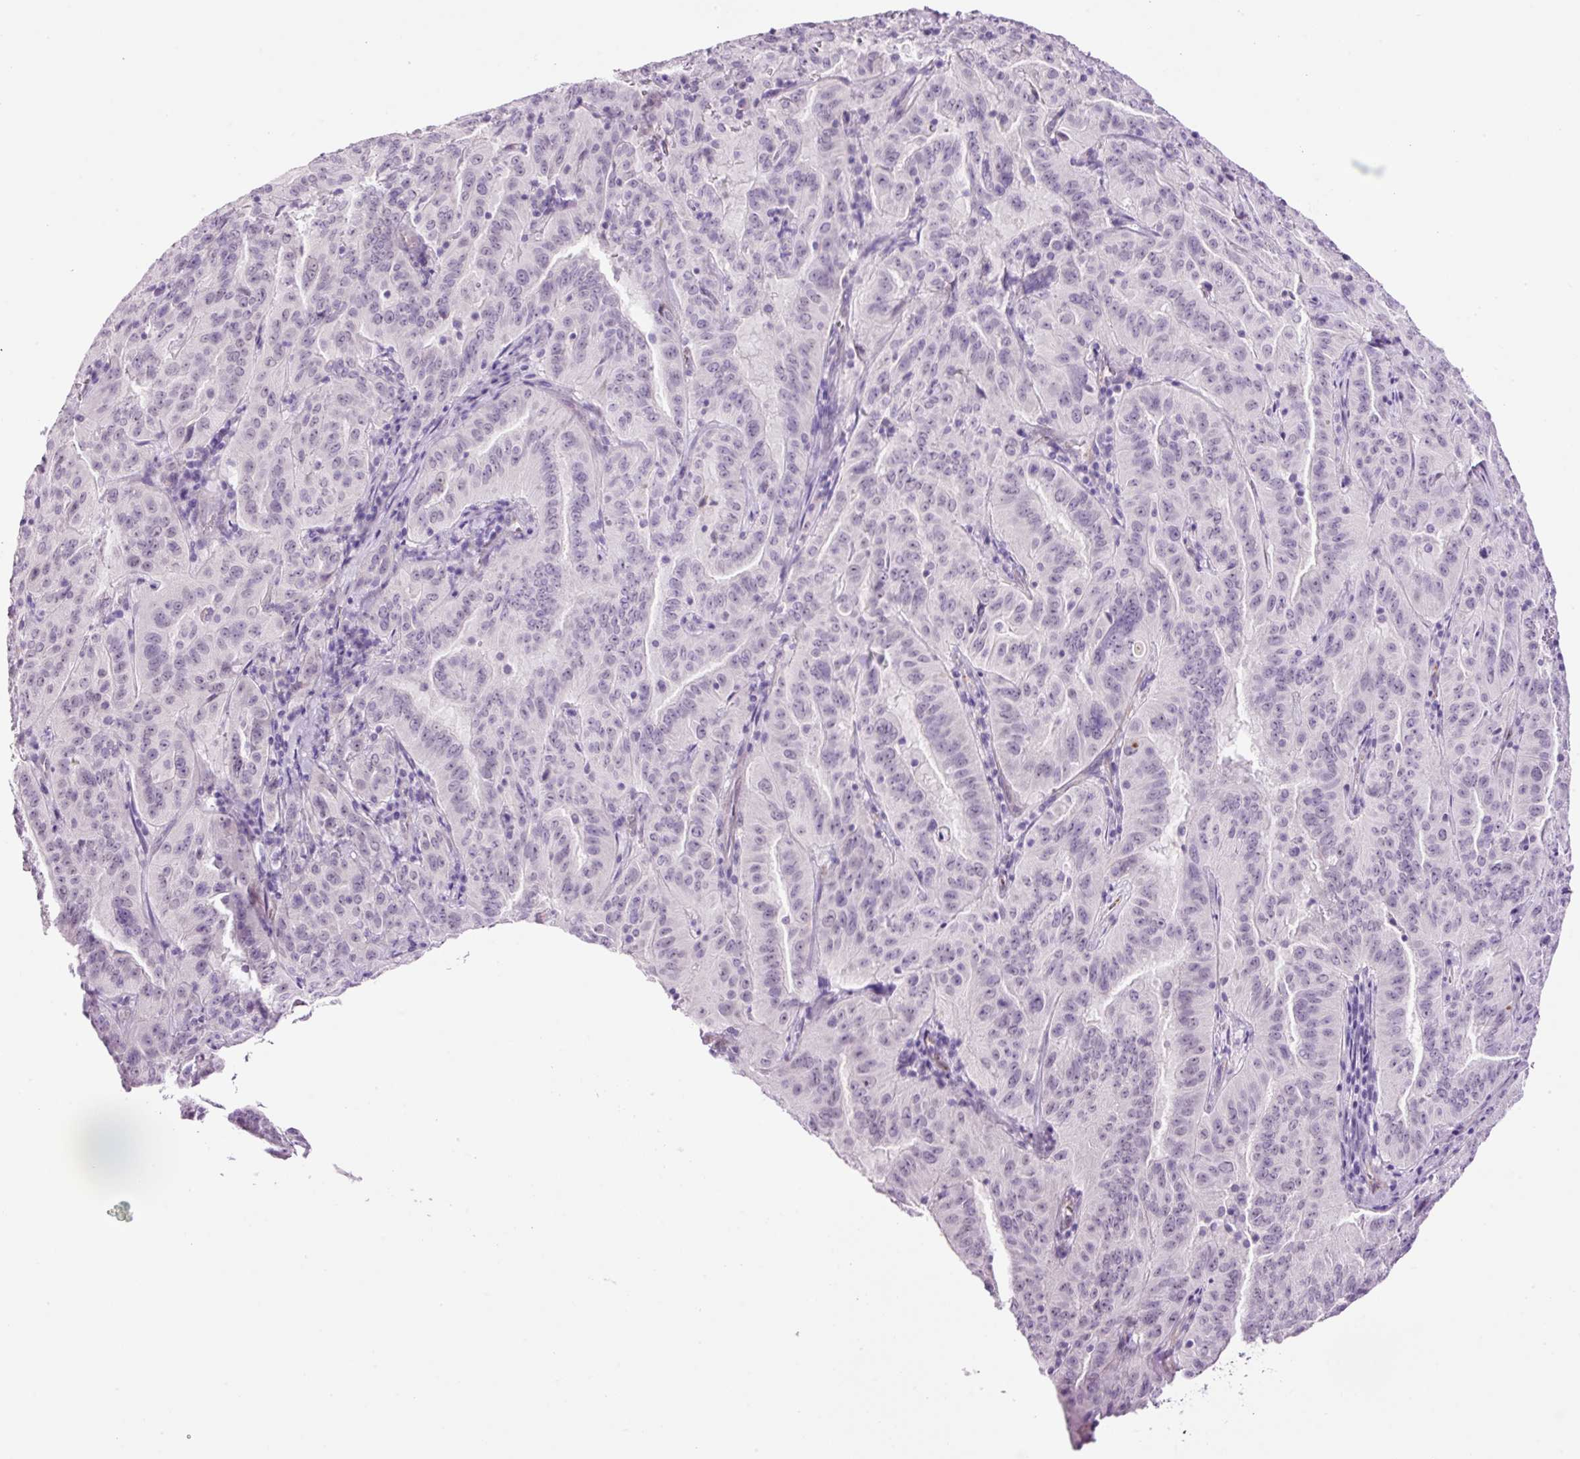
{"staining": {"intensity": "moderate", "quantity": "<25%", "location": "cytoplasmic/membranous"}, "tissue": "pancreatic cancer", "cell_type": "Tumor cells", "image_type": "cancer", "snomed": [{"axis": "morphology", "description": "Adenocarcinoma, NOS"}, {"axis": "topography", "description": "Pancreas"}], "caption": "Immunohistochemistry (DAB (3,3'-diaminobenzidine)) staining of pancreatic cancer (adenocarcinoma) demonstrates moderate cytoplasmic/membranous protein staining in about <25% of tumor cells.", "gene": "RTF2", "patient": {"sex": "male", "age": 63}}